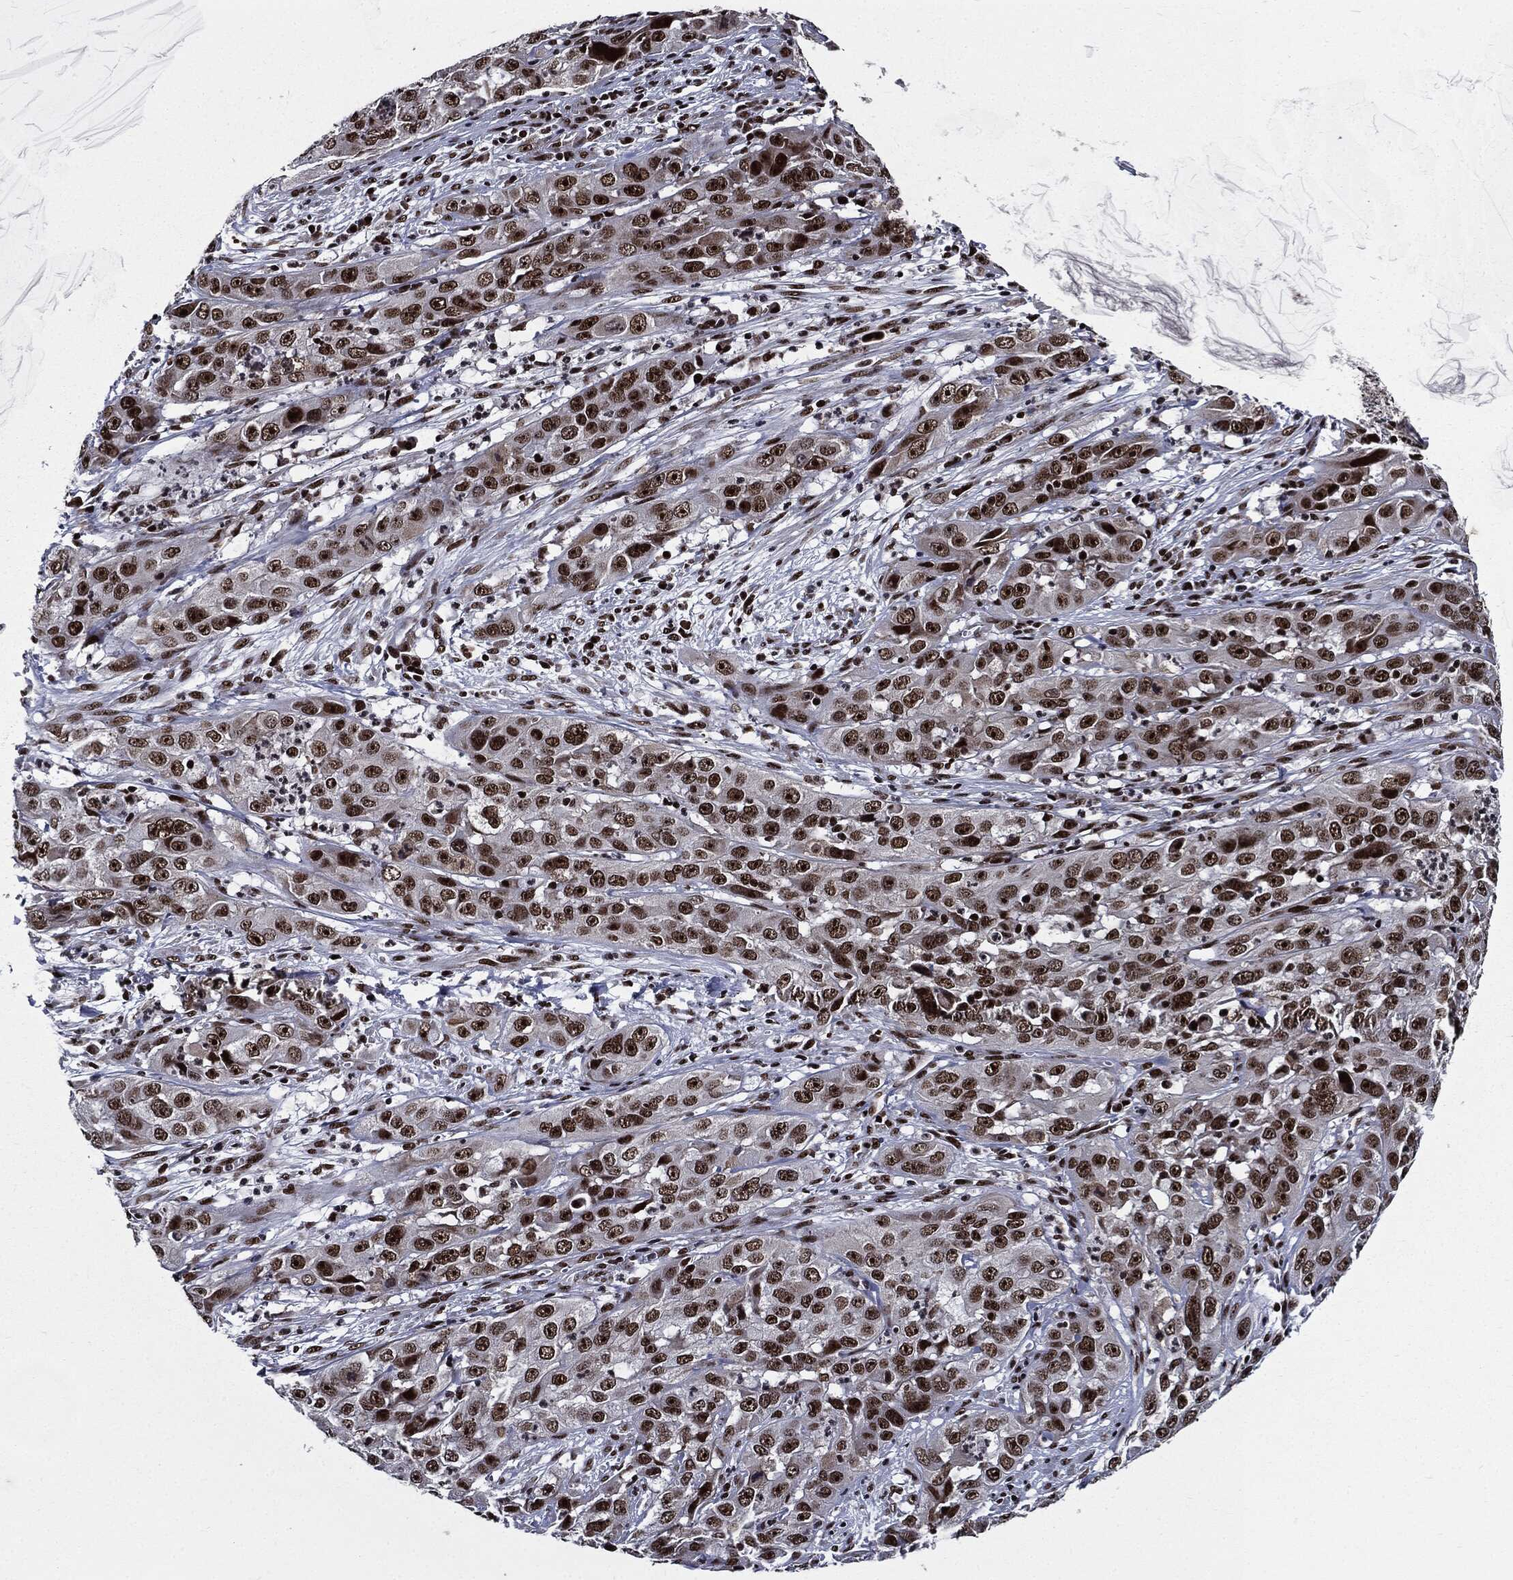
{"staining": {"intensity": "strong", "quantity": ">75%", "location": "nuclear"}, "tissue": "cervical cancer", "cell_type": "Tumor cells", "image_type": "cancer", "snomed": [{"axis": "morphology", "description": "Squamous cell carcinoma, NOS"}, {"axis": "topography", "description": "Cervix"}], "caption": "Immunohistochemistry (DAB (3,3'-diaminobenzidine)) staining of cervical cancer shows strong nuclear protein staining in about >75% of tumor cells.", "gene": "ZFP91", "patient": {"sex": "female", "age": 32}}